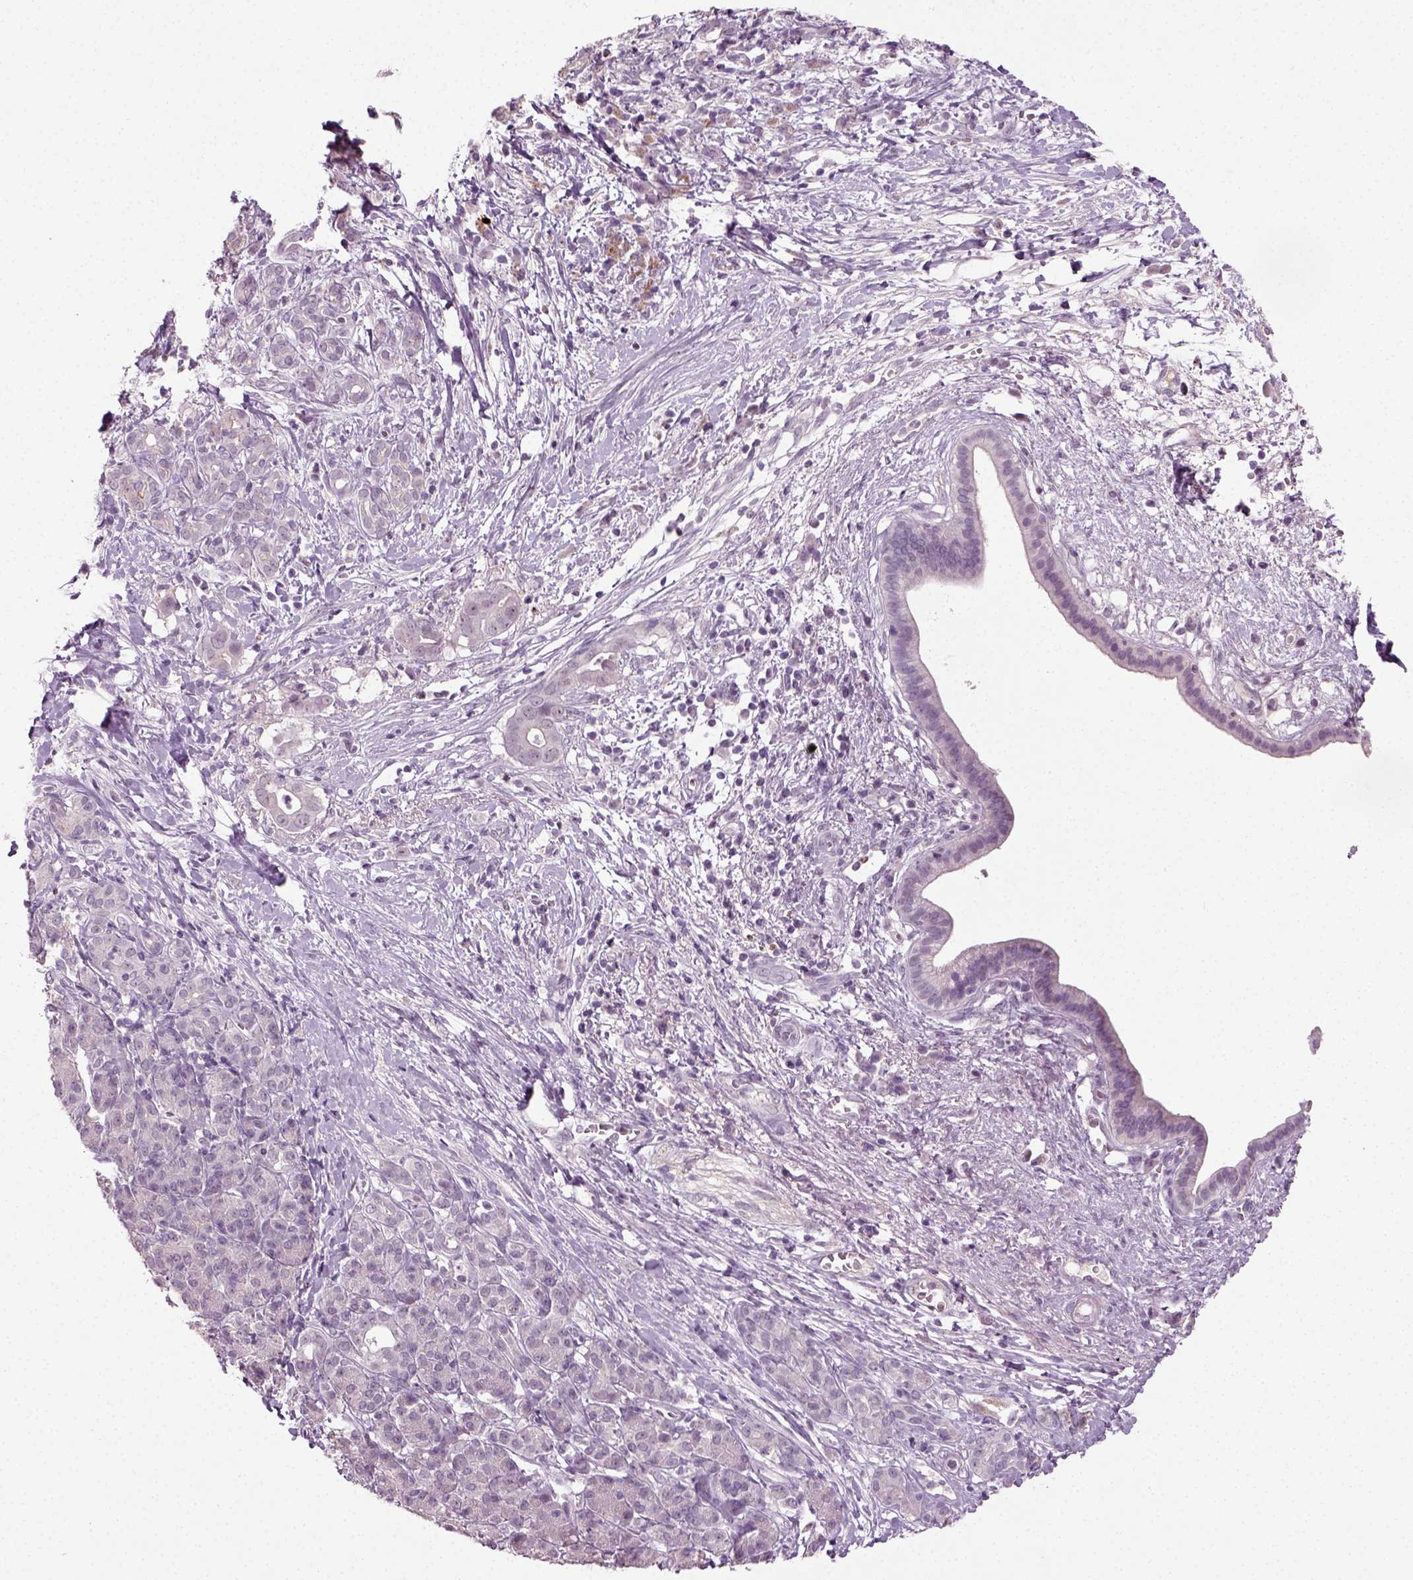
{"staining": {"intensity": "negative", "quantity": "none", "location": "none"}, "tissue": "pancreatic cancer", "cell_type": "Tumor cells", "image_type": "cancer", "snomed": [{"axis": "morphology", "description": "Adenocarcinoma, NOS"}, {"axis": "topography", "description": "Pancreas"}], "caption": "High power microscopy micrograph of an IHC histopathology image of adenocarcinoma (pancreatic), revealing no significant positivity in tumor cells. Nuclei are stained in blue.", "gene": "SYNGAP1", "patient": {"sex": "male", "age": 61}}